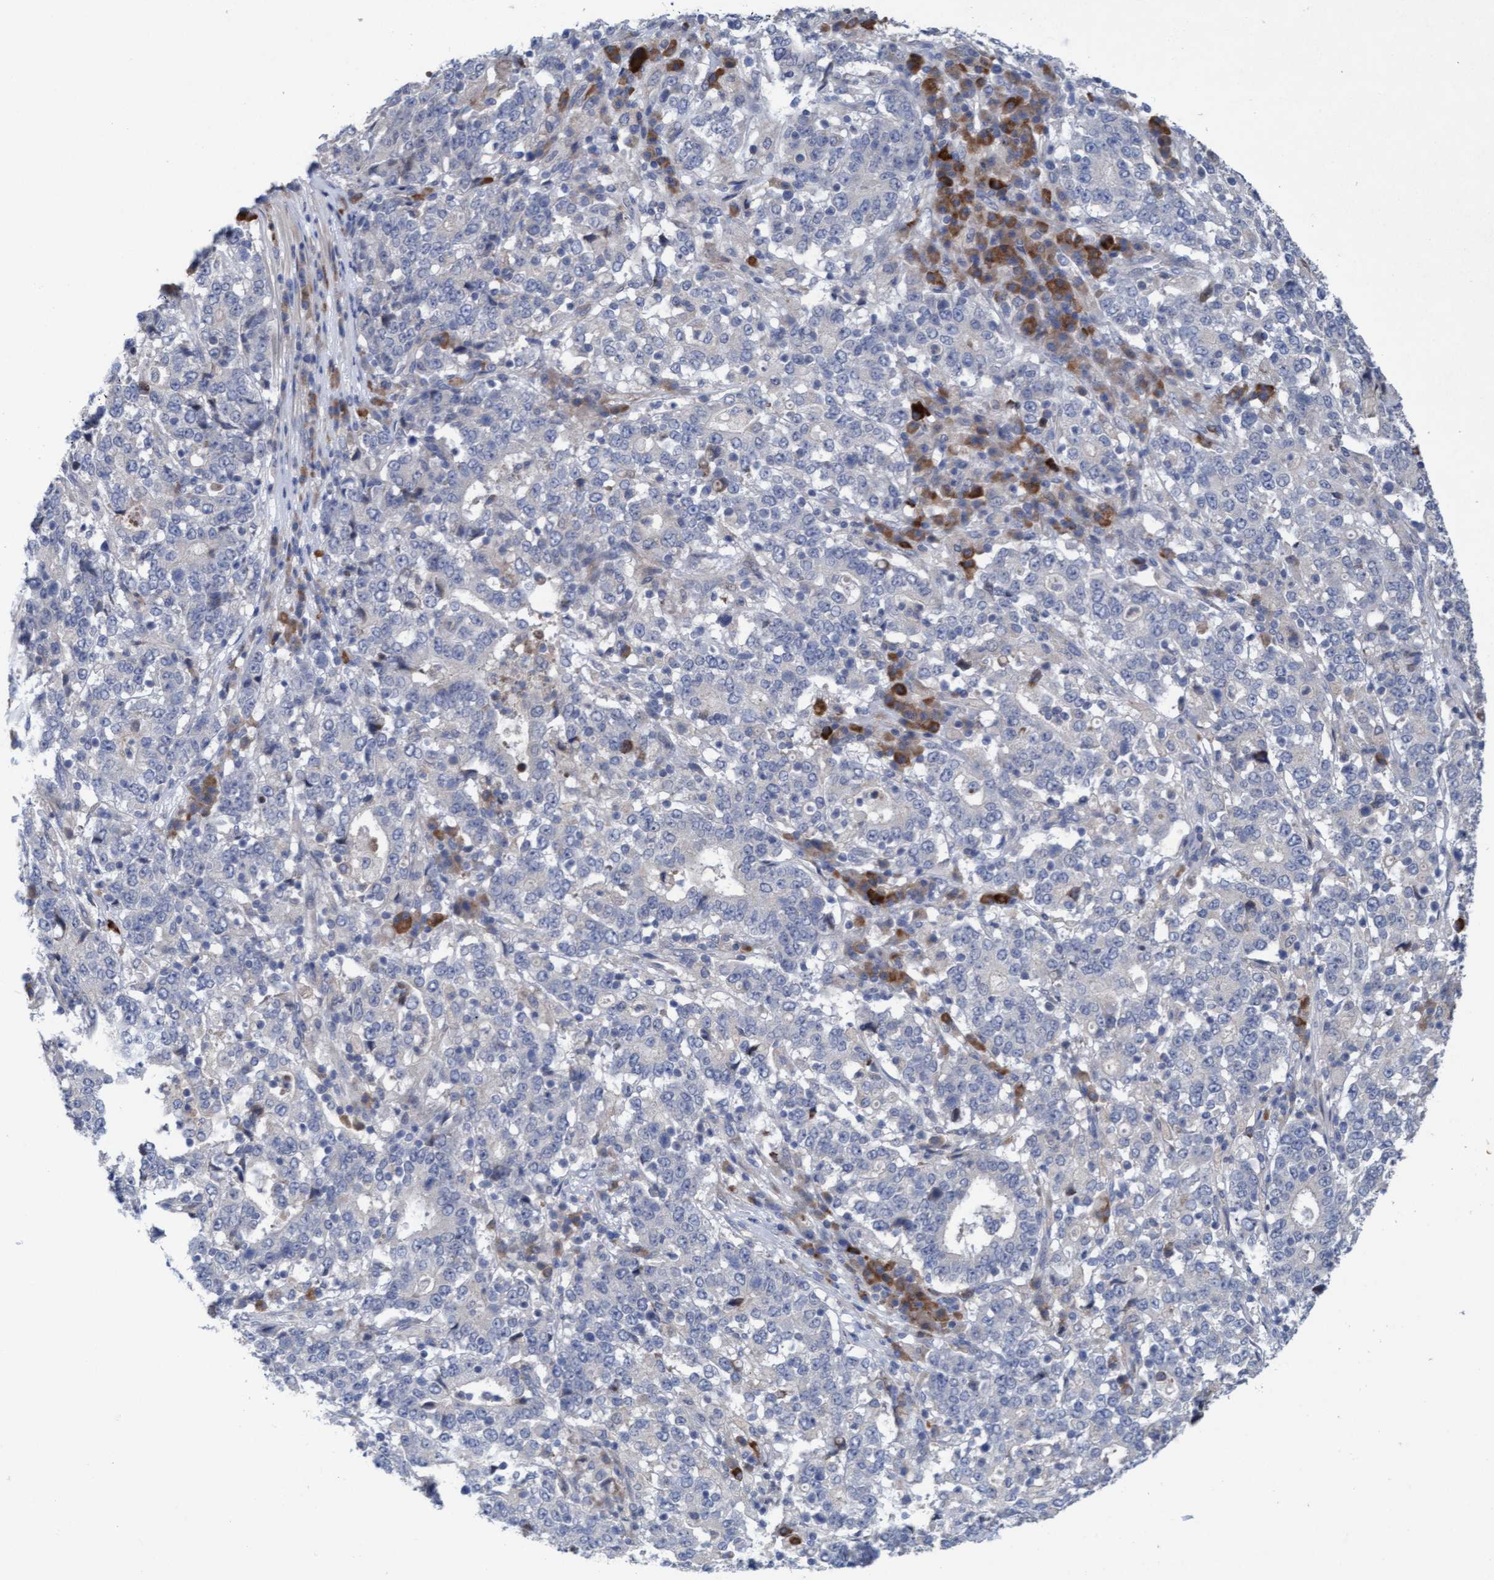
{"staining": {"intensity": "negative", "quantity": "none", "location": "none"}, "tissue": "stomach cancer", "cell_type": "Tumor cells", "image_type": "cancer", "snomed": [{"axis": "morphology", "description": "Adenocarcinoma, NOS"}, {"axis": "topography", "description": "Stomach"}], "caption": "An image of human stomach cancer is negative for staining in tumor cells.", "gene": "PLCD1", "patient": {"sex": "male", "age": 59}}